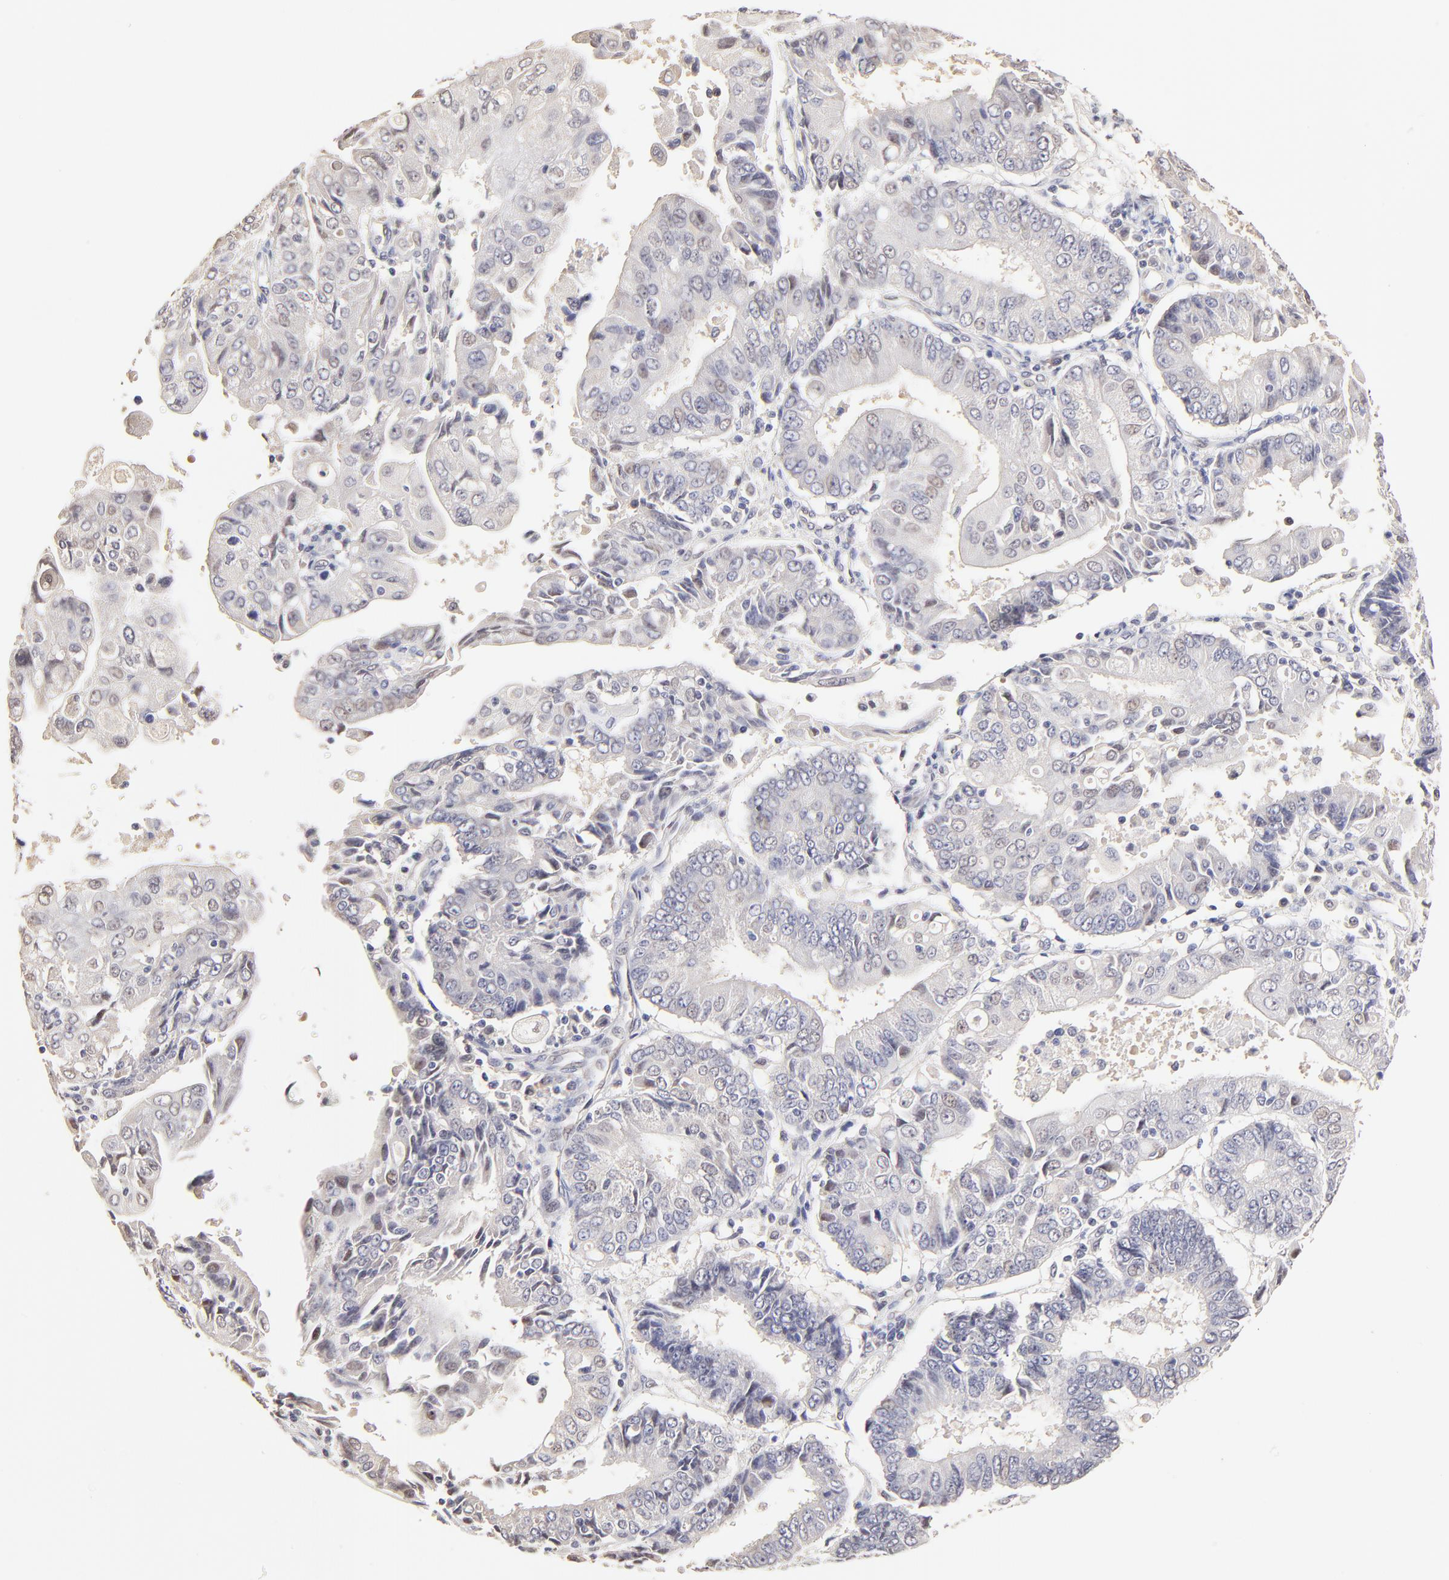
{"staining": {"intensity": "weak", "quantity": "<25%", "location": "cytoplasmic/membranous"}, "tissue": "endometrial cancer", "cell_type": "Tumor cells", "image_type": "cancer", "snomed": [{"axis": "morphology", "description": "Adenocarcinoma, NOS"}, {"axis": "topography", "description": "Endometrium"}], "caption": "A high-resolution micrograph shows immunohistochemistry staining of endometrial cancer (adenocarcinoma), which exhibits no significant expression in tumor cells.", "gene": "ZNF10", "patient": {"sex": "female", "age": 75}}